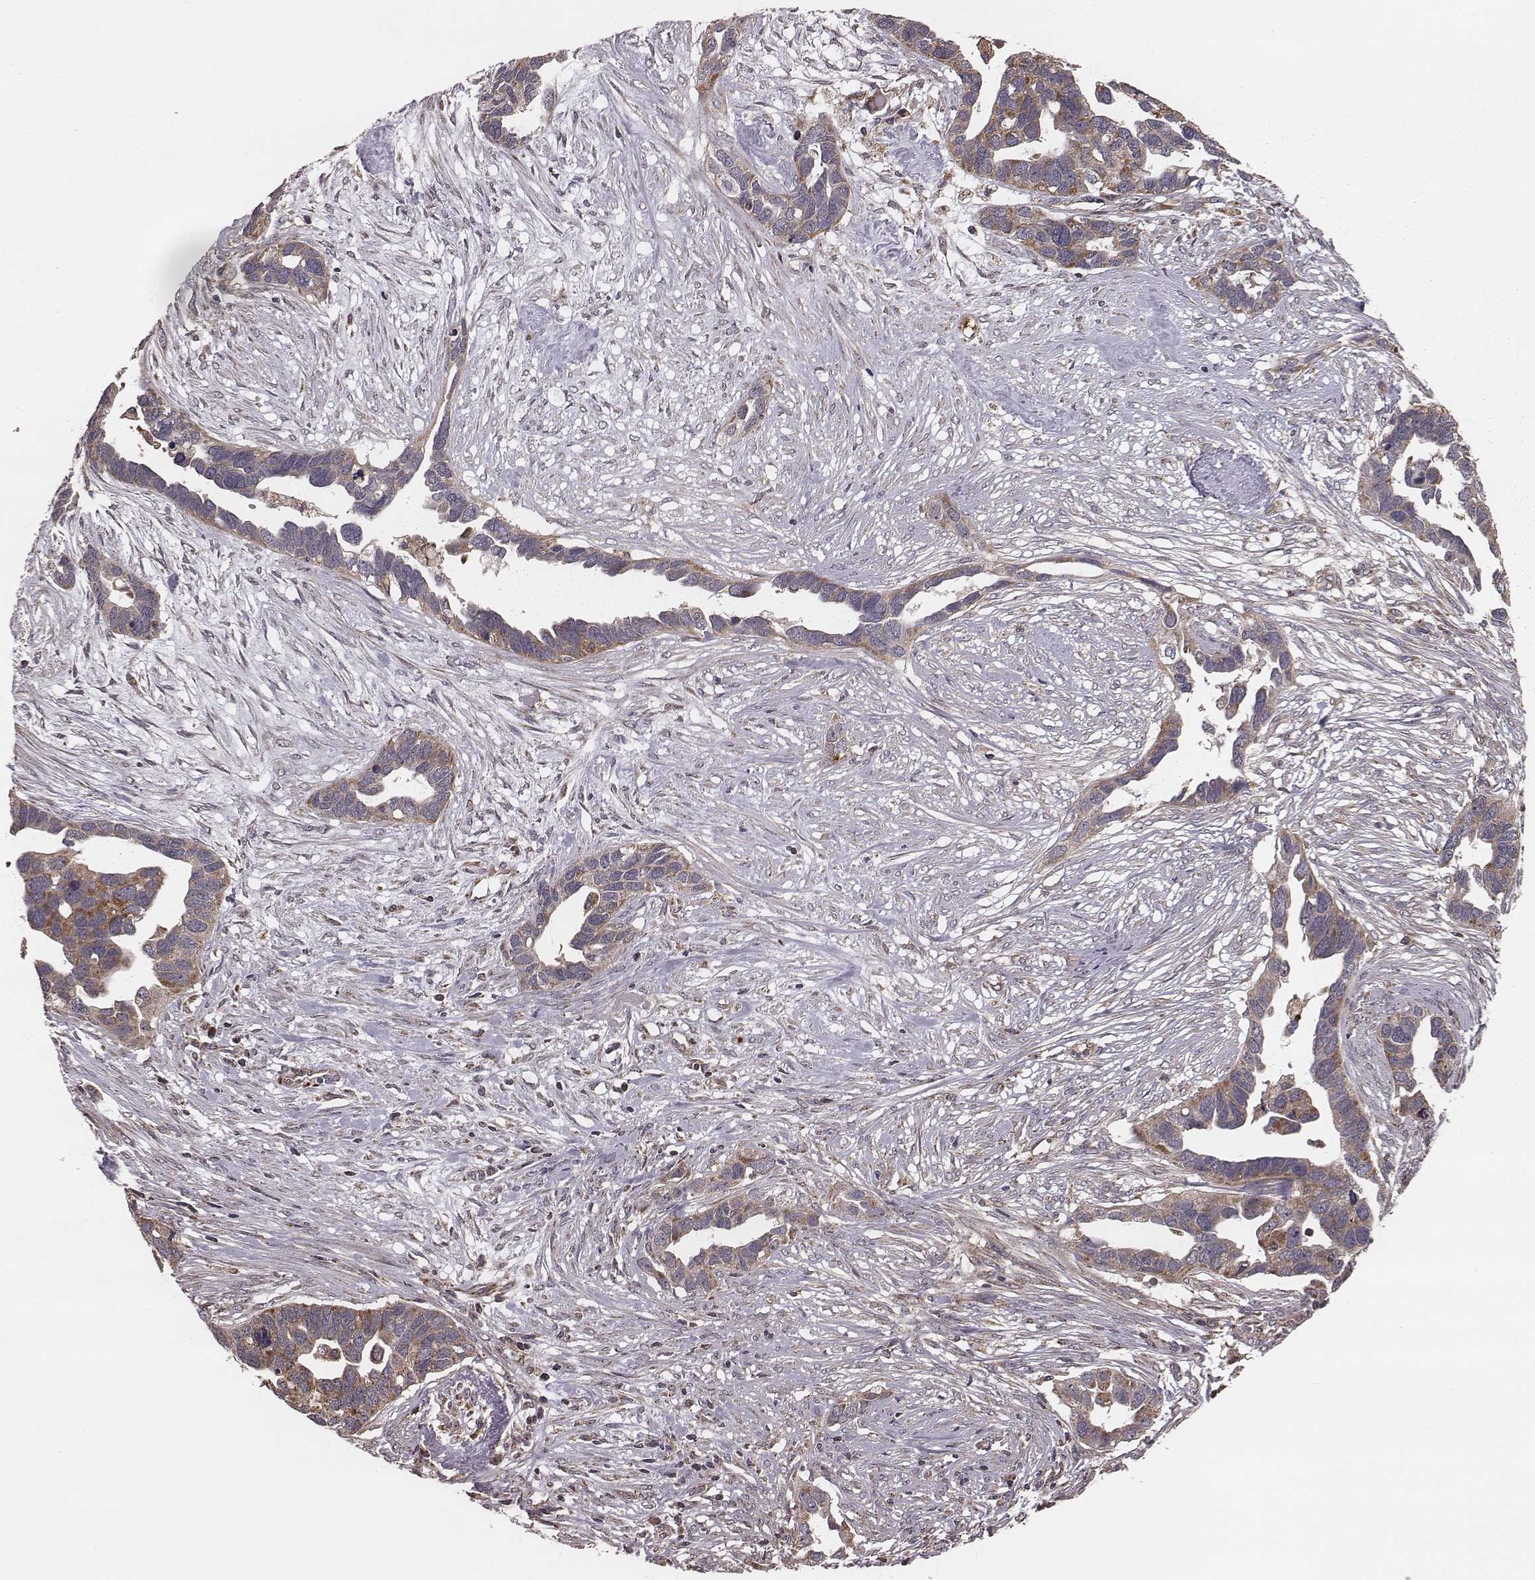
{"staining": {"intensity": "moderate", "quantity": "25%-75%", "location": "cytoplasmic/membranous"}, "tissue": "ovarian cancer", "cell_type": "Tumor cells", "image_type": "cancer", "snomed": [{"axis": "morphology", "description": "Cystadenocarcinoma, serous, NOS"}, {"axis": "topography", "description": "Ovary"}], "caption": "High-power microscopy captured an IHC micrograph of ovarian cancer (serous cystadenocarcinoma), revealing moderate cytoplasmic/membranous positivity in approximately 25%-75% of tumor cells.", "gene": "ZDHHC21", "patient": {"sex": "female", "age": 54}}